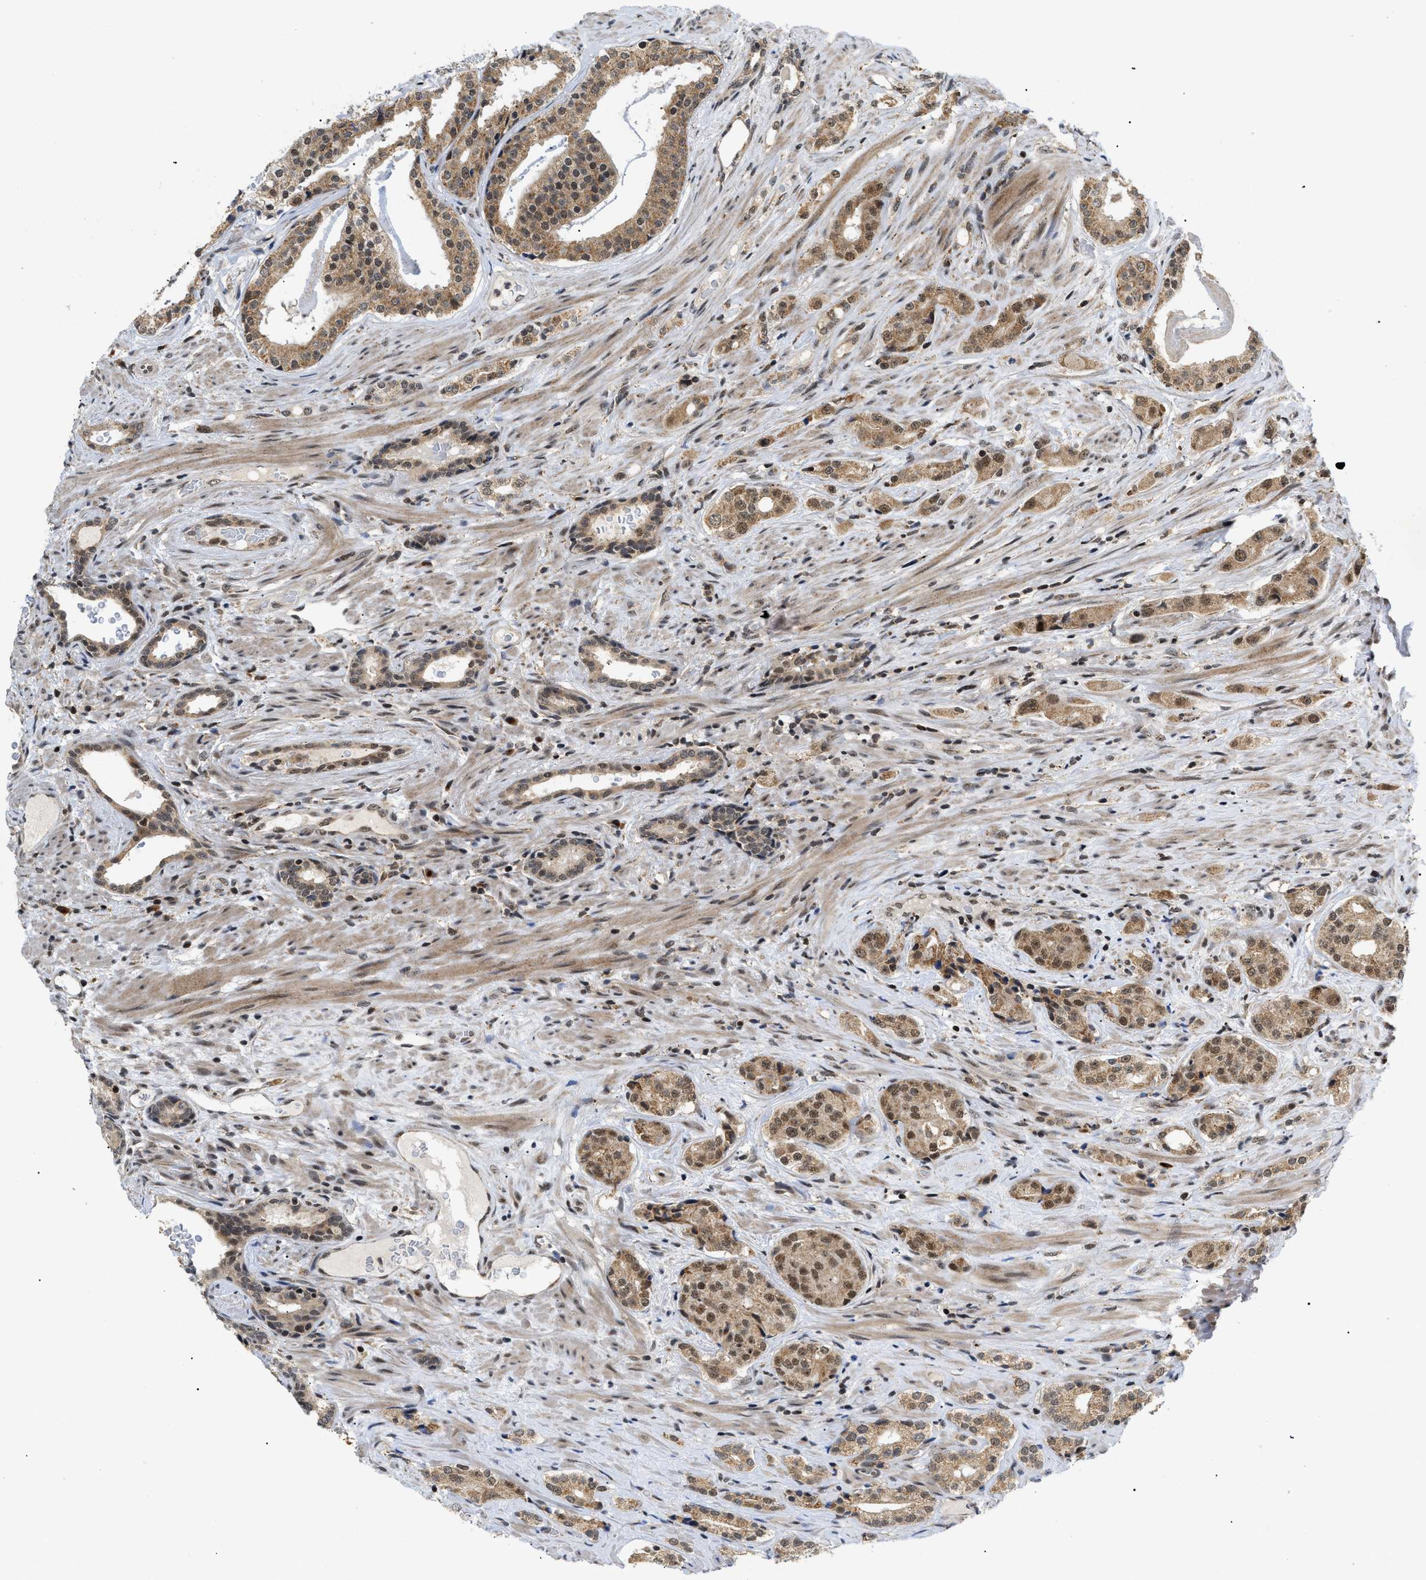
{"staining": {"intensity": "moderate", "quantity": ">75%", "location": "cytoplasmic/membranous,nuclear"}, "tissue": "prostate cancer", "cell_type": "Tumor cells", "image_type": "cancer", "snomed": [{"axis": "morphology", "description": "Adenocarcinoma, High grade"}, {"axis": "topography", "description": "Prostate"}], "caption": "Human prostate cancer stained for a protein (brown) reveals moderate cytoplasmic/membranous and nuclear positive expression in about >75% of tumor cells.", "gene": "ZBTB11", "patient": {"sex": "male", "age": 71}}